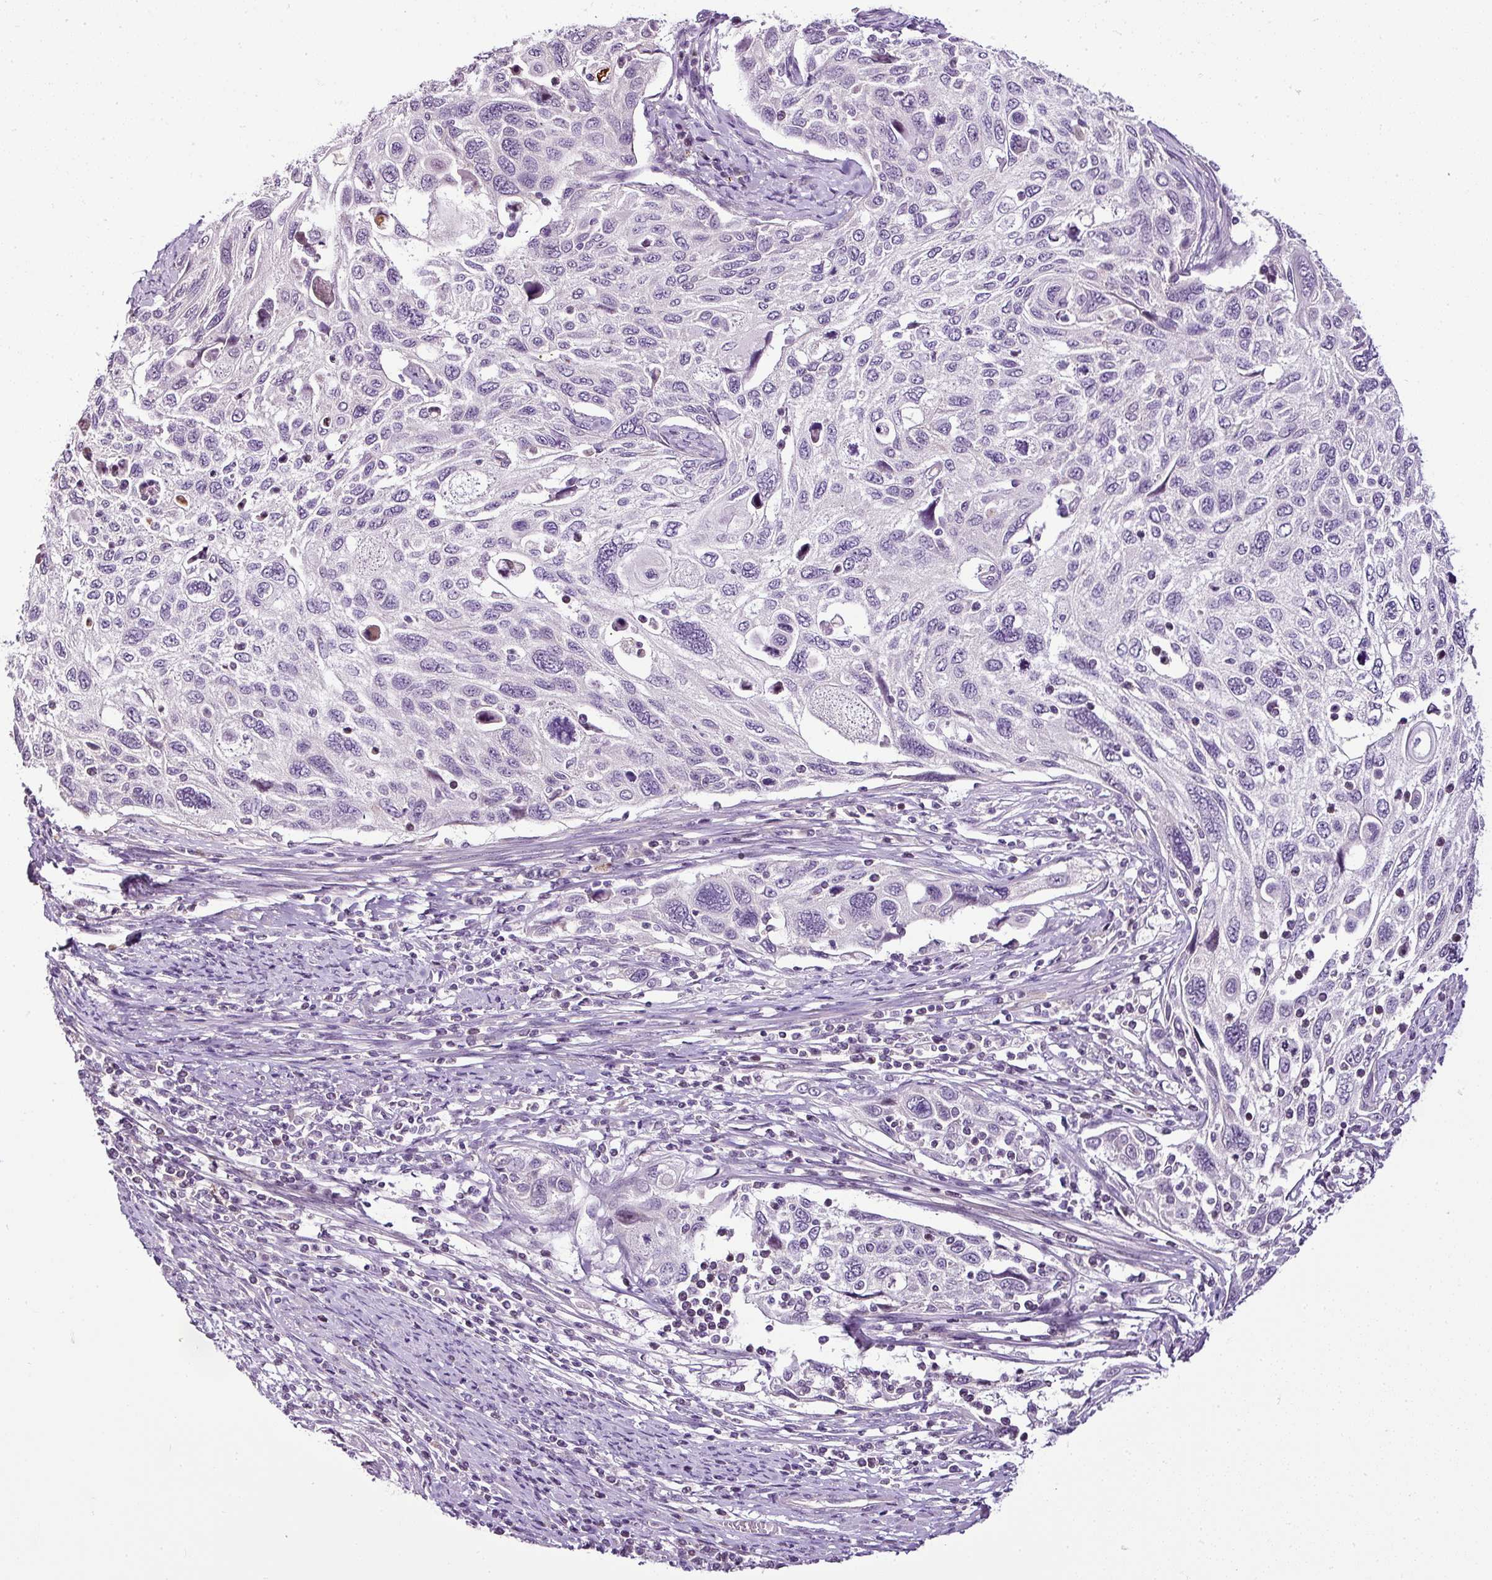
{"staining": {"intensity": "negative", "quantity": "none", "location": "none"}, "tissue": "cervical cancer", "cell_type": "Tumor cells", "image_type": "cancer", "snomed": [{"axis": "morphology", "description": "Squamous cell carcinoma, NOS"}, {"axis": "topography", "description": "Cervix"}], "caption": "High magnification brightfield microscopy of cervical cancer (squamous cell carcinoma) stained with DAB (brown) and counterstained with hematoxylin (blue): tumor cells show no significant positivity.", "gene": "TEX30", "patient": {"sex": "female", "age": 70}}